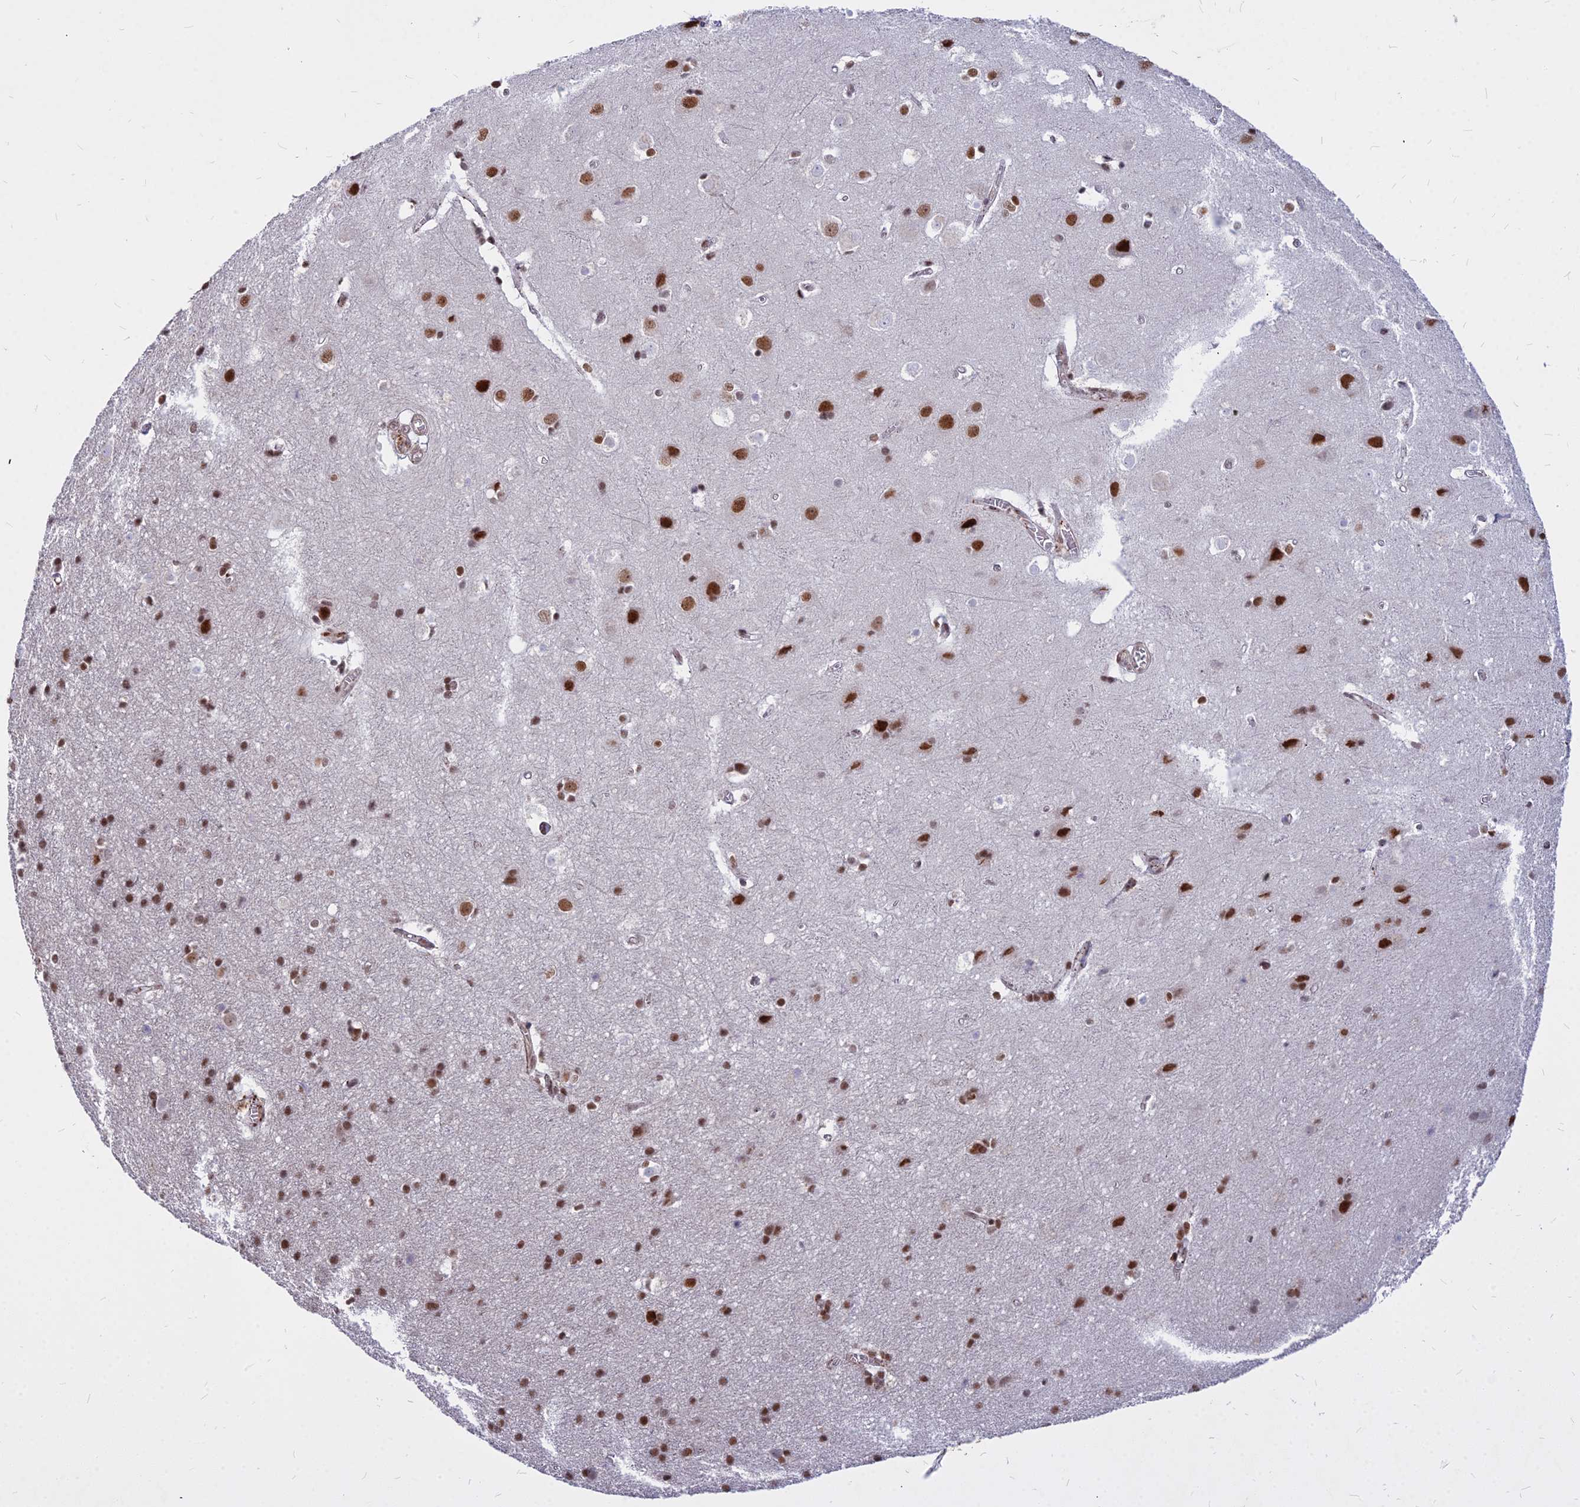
{"staining": {"intensity": "negative", "quantity": "none", "location": "none"}, "tissue": "cerebral cortex", "cell_type": "Endothelial cells", "image_type": "normal", "snomed": [{"axis": "morphology", "description": "Normal tissue, NOS"}, {"axis": "topography", "description": "Cerebral cortex"}], "caption": "Human cerebral cortex stained for a protein using immunohistochemistry exhibits no positivity in endothelial cells.", "gene": "ALG10B", "patient": {"sex": "male", "age": 54}}